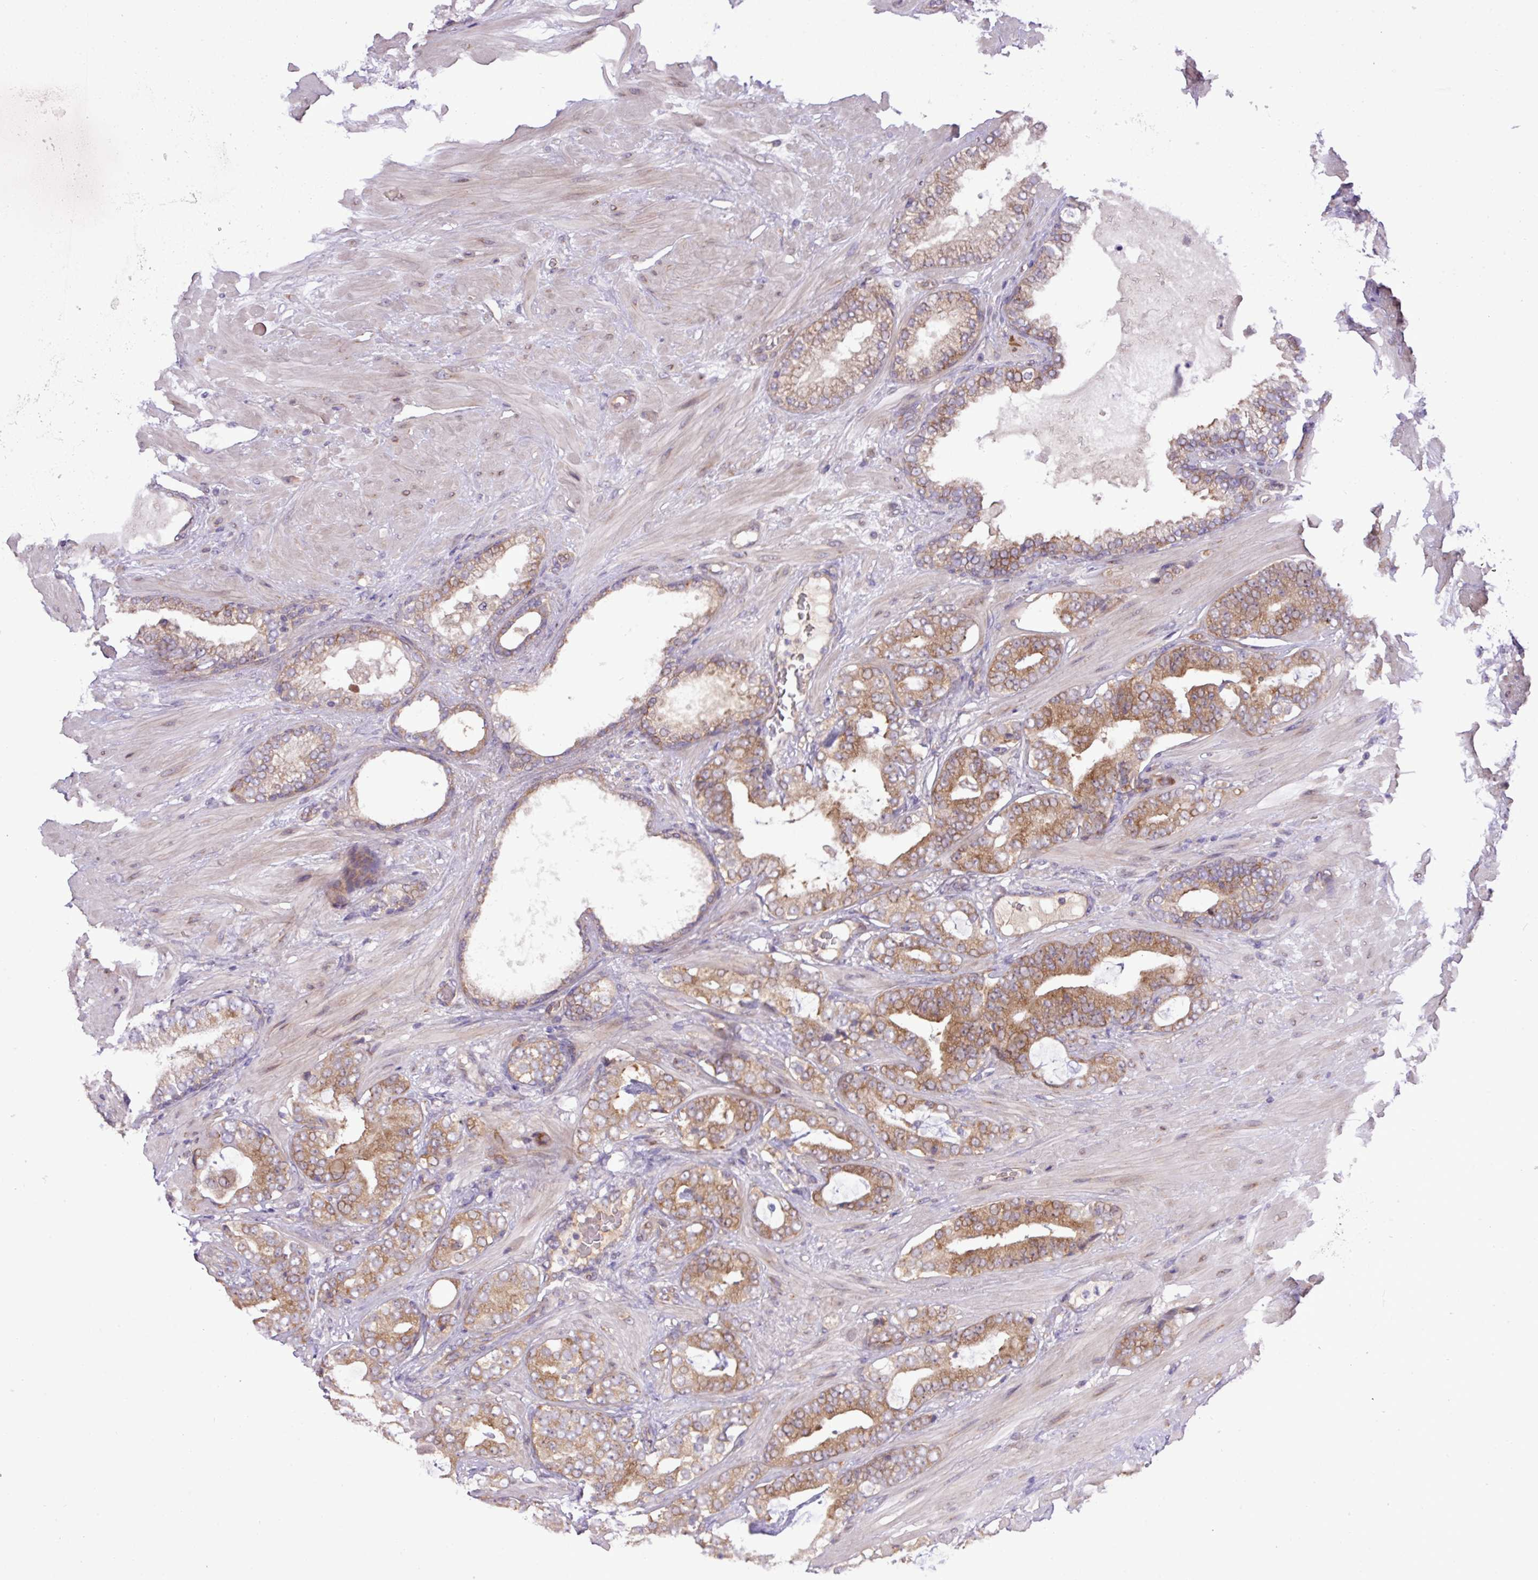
{"staining": {"intensity": "moderate", "quantity": ">75%", "location": "cytoplasmic/membranous"}, "tissue": "prostate cancer", "cell_type": "Tumor cells", "image_type": "cancer", "snomed": [{"axis": "morphology", "description": "Adenocarcinoma, Low grade"}, {"axis": "topography", "description": "Prostate"}], "caption": "DAB (3,3'-diaminobenzidine) immunohistochemical staining of human prostate cancer (low-grade adenocarcinoma) shows moderate cytoplasmic/membranous protein staining in about >75% of tumor cells.", "gene": "FAM222B", "patient": {"sex": "male", "age": 61}}